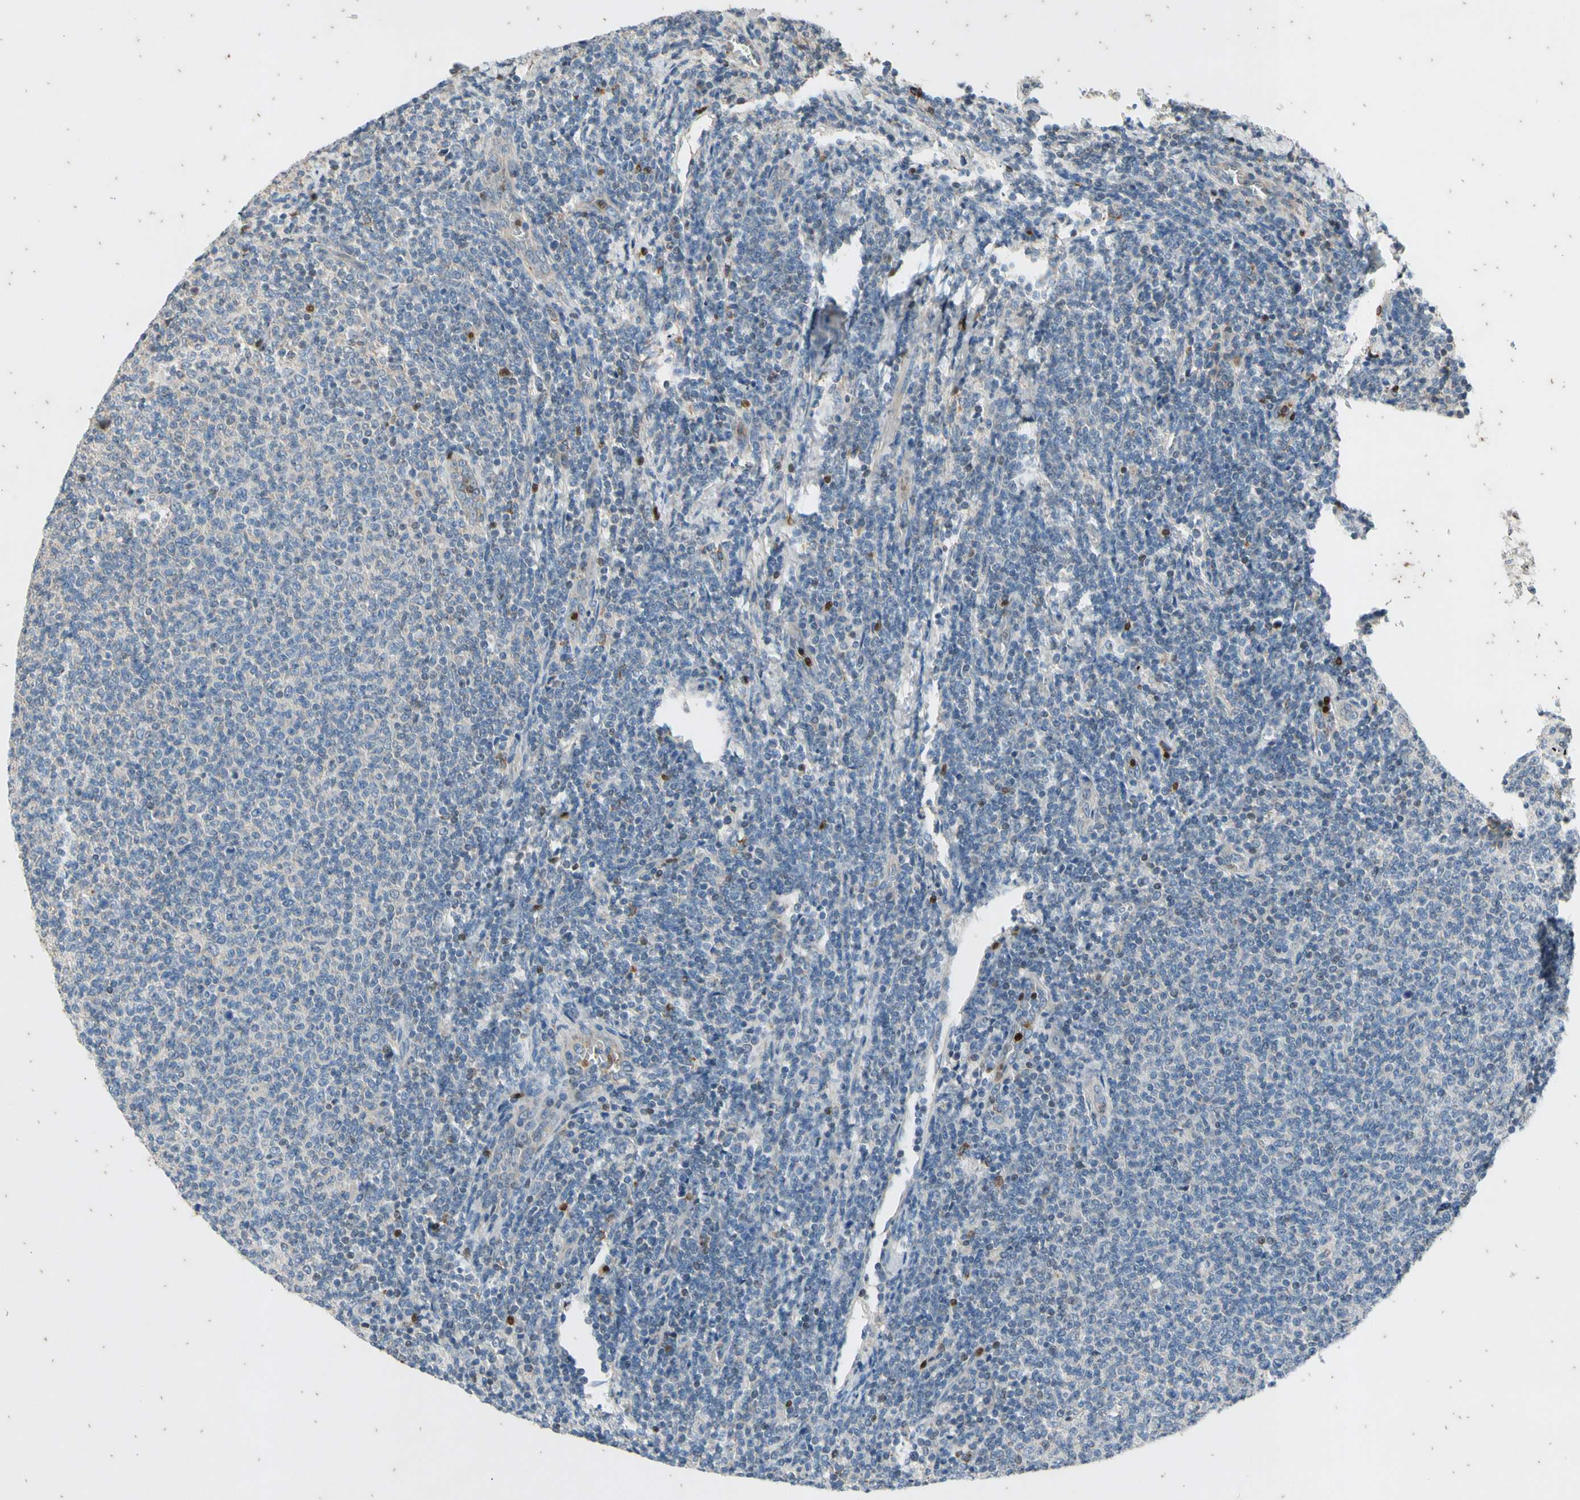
{"staining": {"intensity": "negative", "quantity": "none", "location": "none"}, "tissue": "lymphoma", "cell_type": "Tumor cells", "image_type": "cancer", "snomed": [{"axis": "morphology", "description": "Malignant lymphoma, non-Hodgkin's type, Low grade"}, {"axis": "topography", "description": "Lymph node"}], "caption": "High magnification brightfield microscopy of lymphoma stained with DAB (brown) and counterstained with hematoxylin (blue): tumor cells show no significant staining.", "gene": "TBX21", "patient": {"sex": "male", "age": 66}}